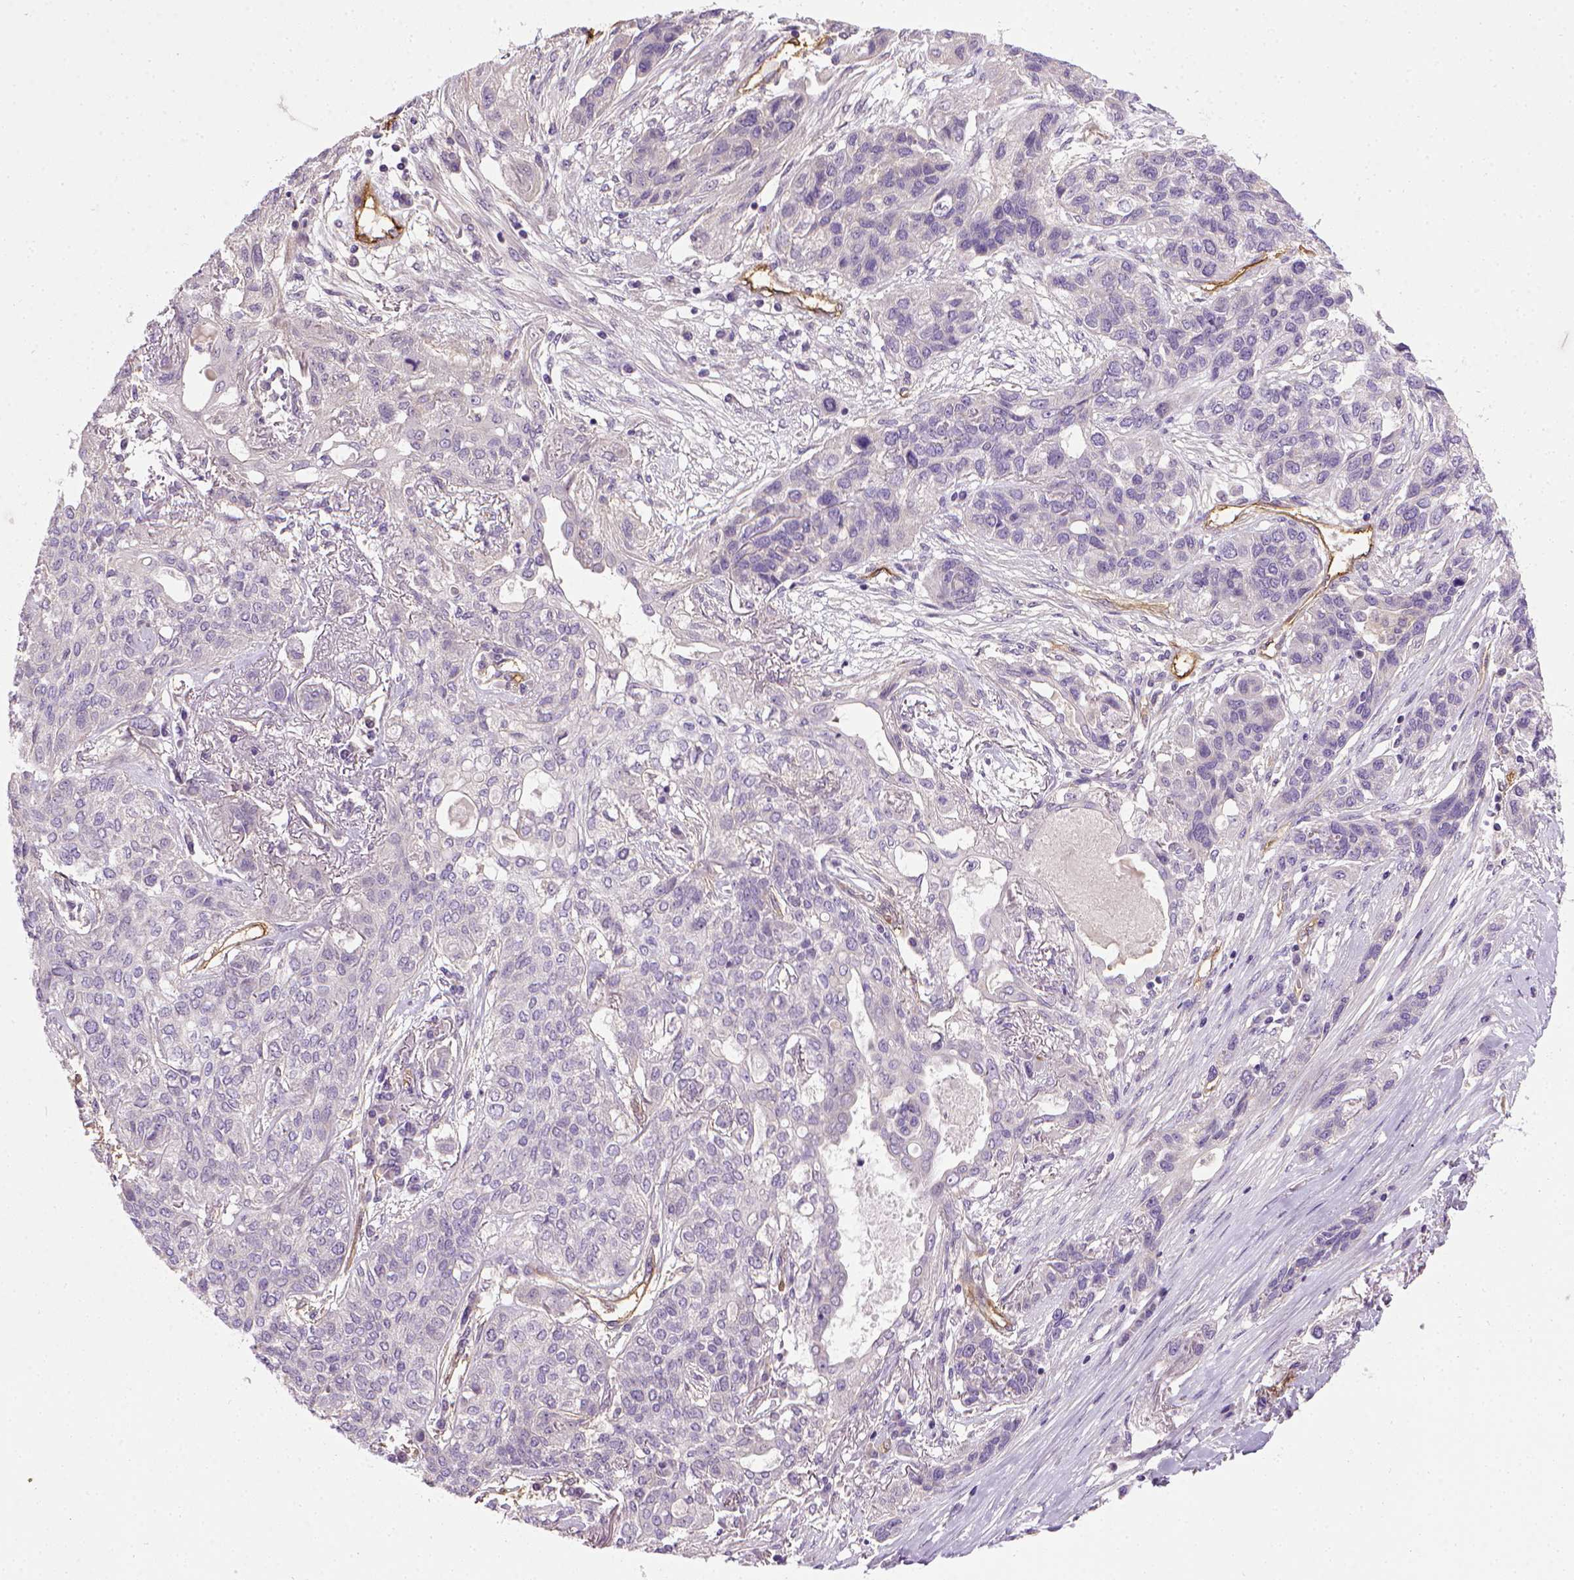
{"staining": {"intensity": "negative", "quantity": "none", "location": "none"}, "tissue": "lung cancer", "cell_type": "Tumor cells", "image_type": "cancer", "snomed": [{"axis": "morphology", "description": "Squamous cell carcinoma, NOS"}, {"axis": "topography", "description": "Lung"}], "caption": "DAB immunohistochemical staining of lung cancer (squamous cell carcinoma) exhibits no significant expression in tumor cells.", "gene": "ENG", "patient": {"sex": "female", "age": 70}}